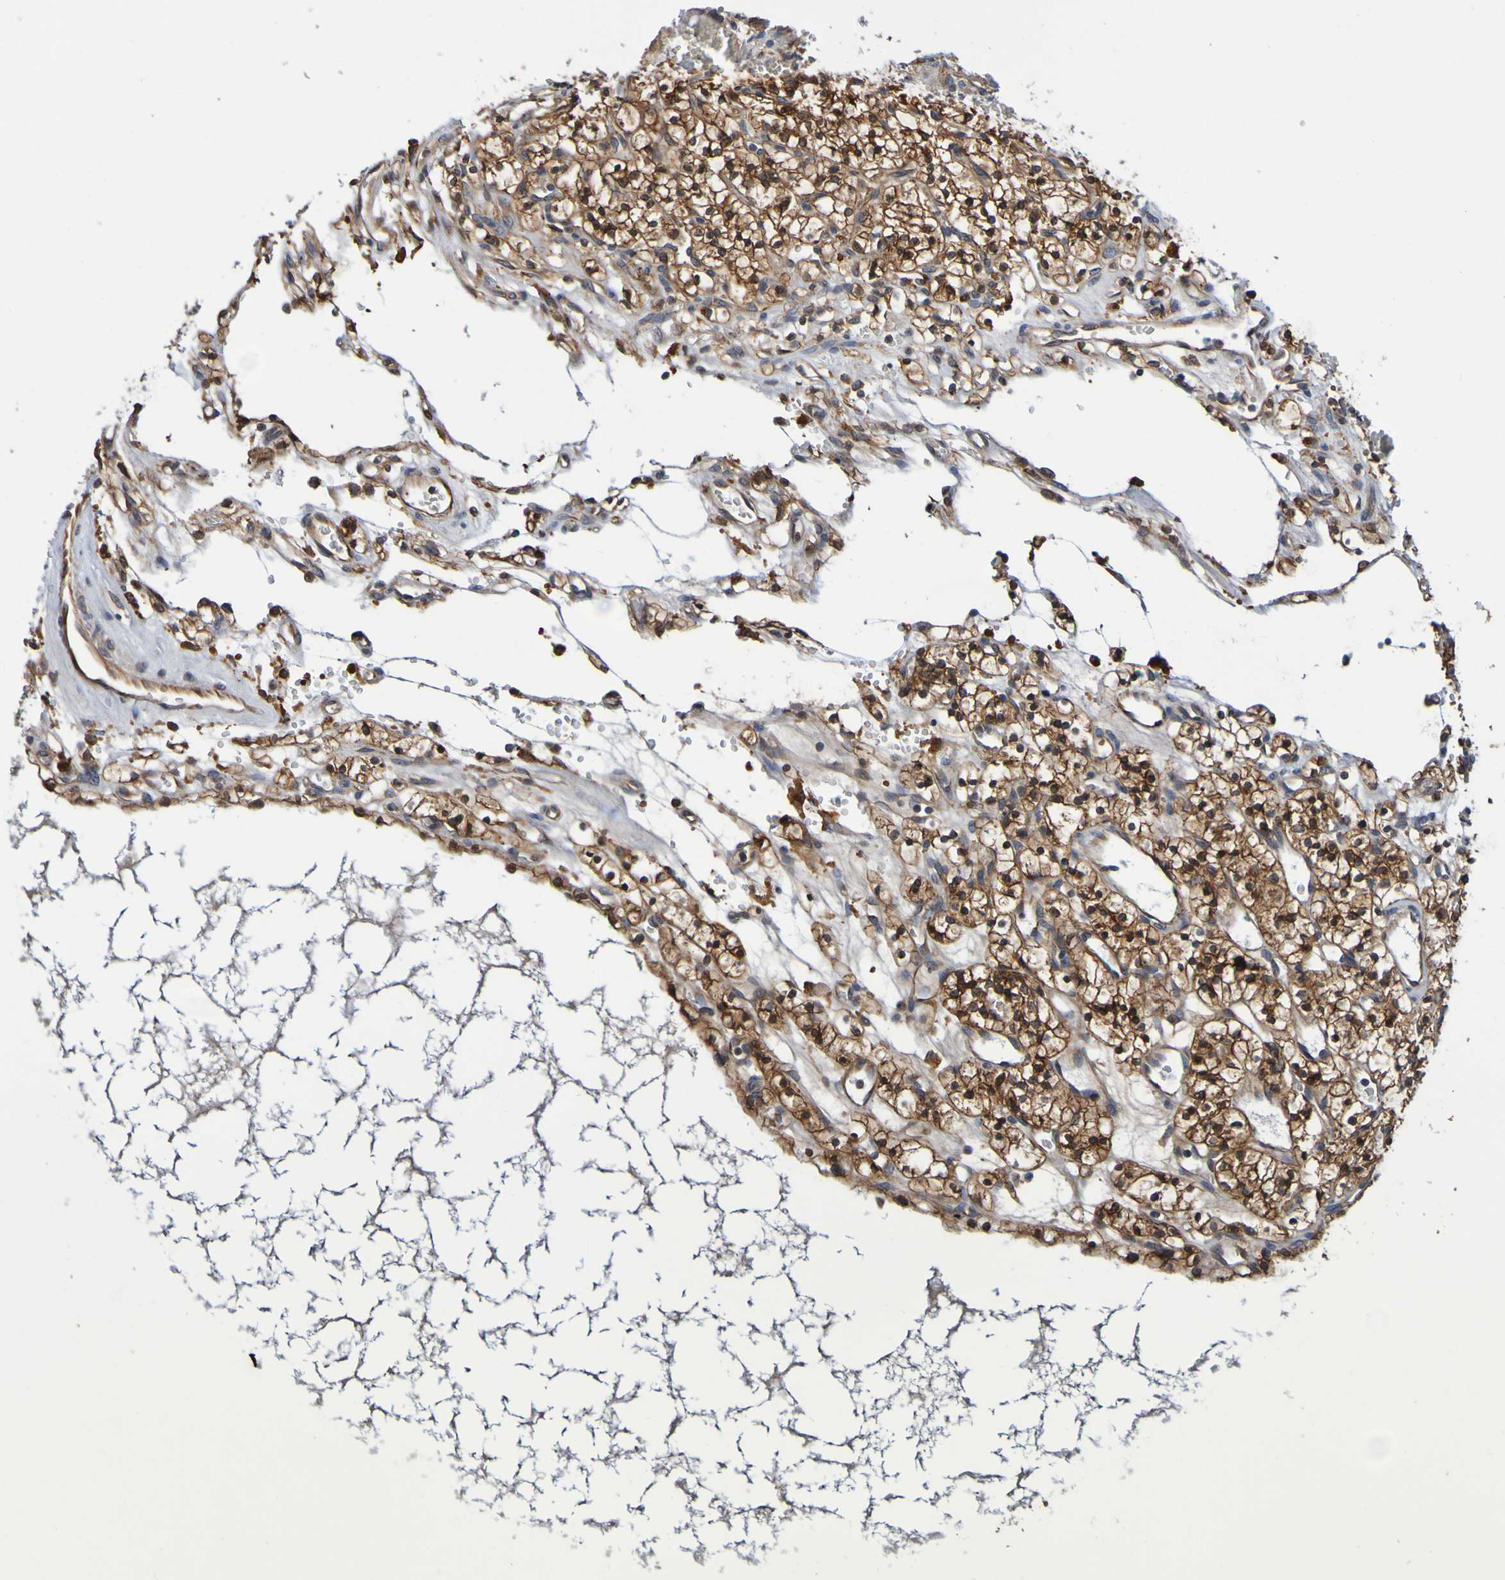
{"staining": {"intensity": "strong", "quantity": ">75%", "location": "cytoplasmic/membranous"}, "tissue": "renal cancer", "cell_type": "Tumor cells", "image_type": "cancer", "snomed": [{"axis": "morphology", "description": "Adenocarcinoma, NOS"}, {"axis": "topography", "description": "Kidney"}], "caption": "A high-resolution photomicrograph shows immunohistochemistry staining of adenocarcinoma (renal), which reveals strong cytoplasmic/membranous positivity in approximately >75% of tumor cells.", "gene": "AXIN1", "patient": {"sex": "female", "age": 57}}